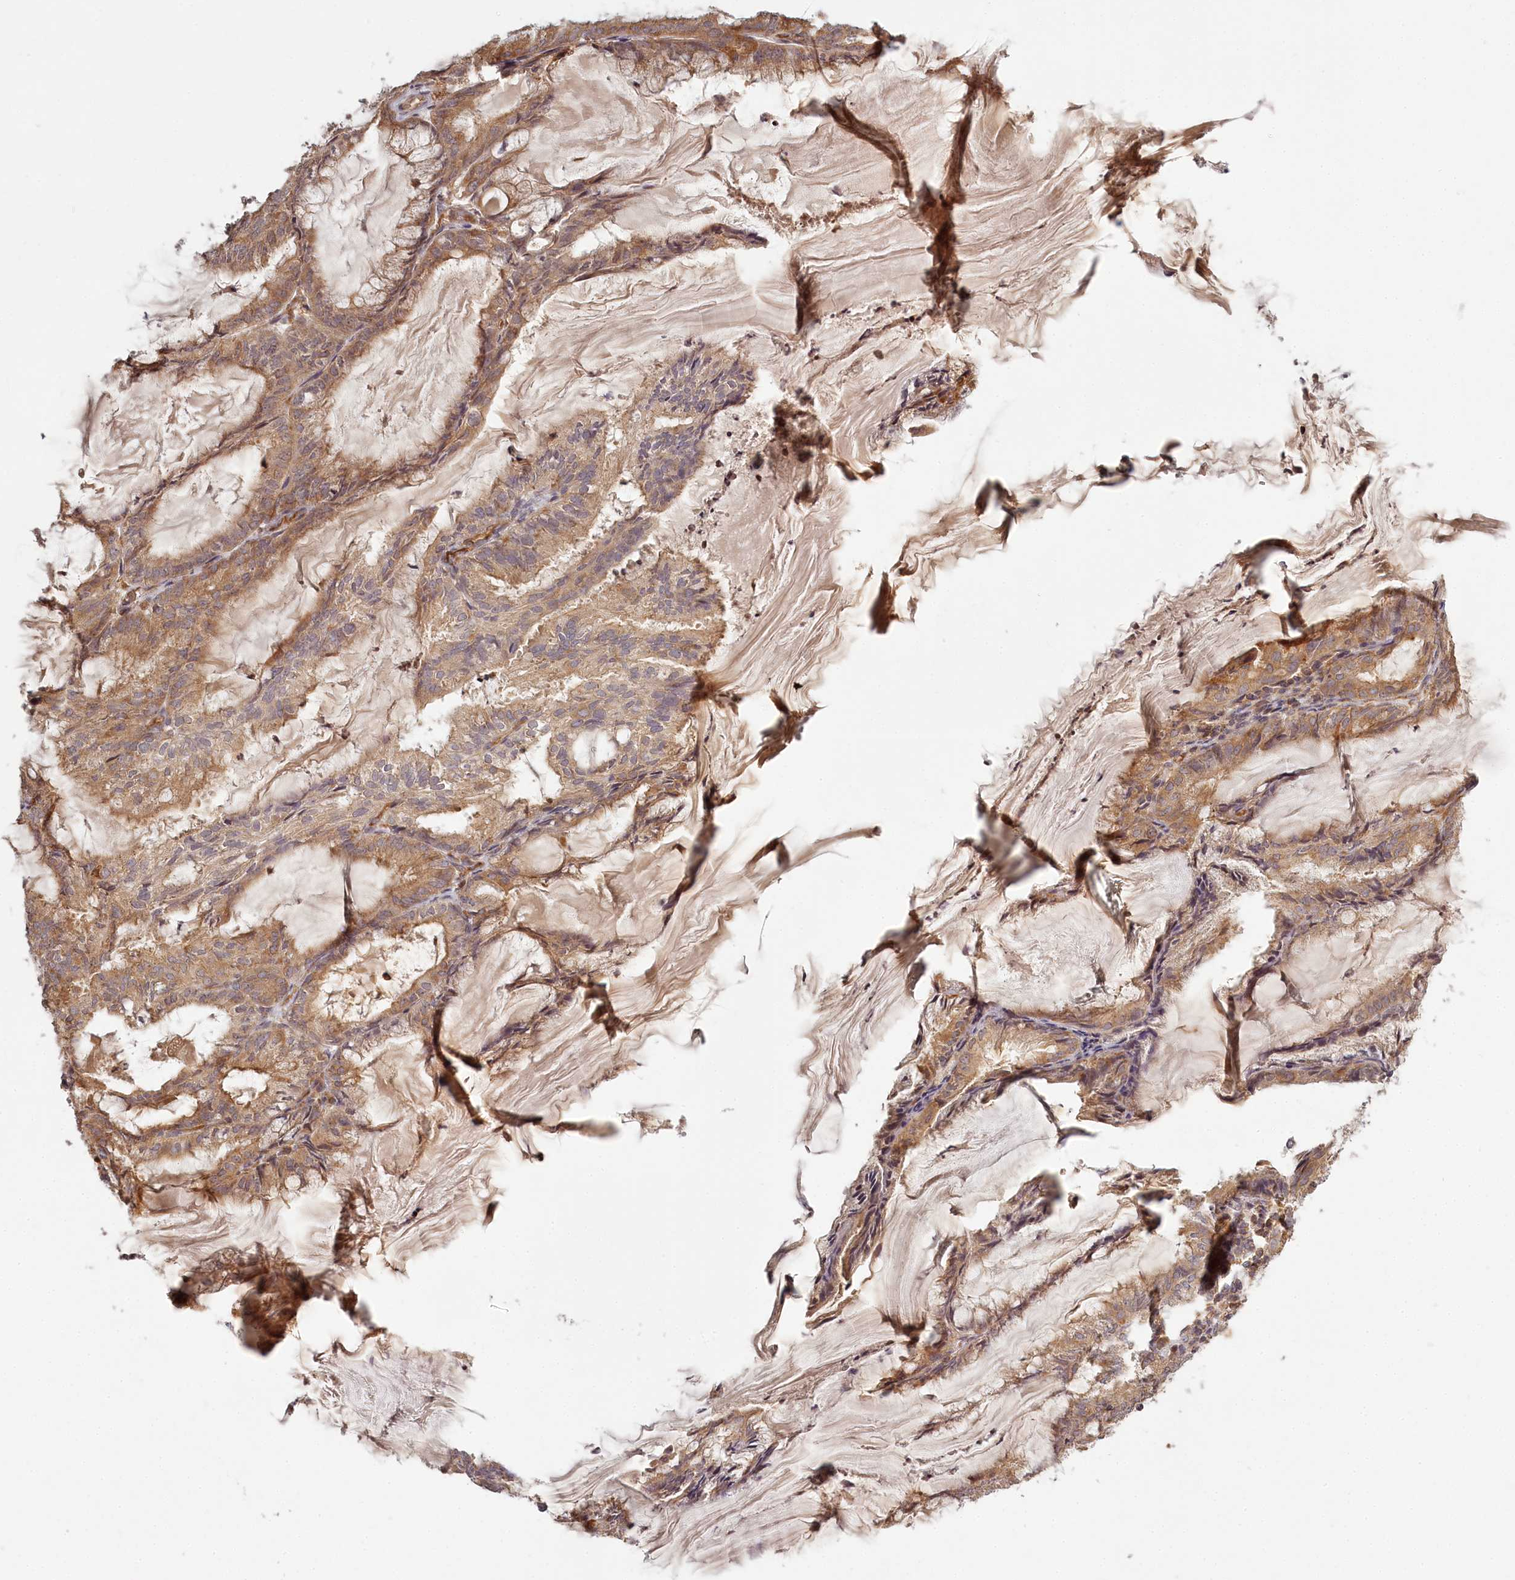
{"staining": {"intensity": "moderate", "quantity": ">75%", "location": "cytoplasmic/membranous"}, "tissue": "endometrial cancer", "cell_type": "Tumor cells", "image_type": "cancer", "snomed": [{"axis": "morphology", "description": "Adenocarcinoma, NOS"}, {"axis": "topography", "description": "Endometrium"}], "caption": "Immunohistochemistry (IHC) histopathology image of neoplastic tissue: endometrial adenocarcinoma stained using IHC displays medium levels of moderate protein expression localized specifically in the cytoplasmic/membranous of tumor cells, appearing as a cytoplasmic/membranous brown color.", "gene": "TMIE", "patient": {"sex": "female", "age": 86}}